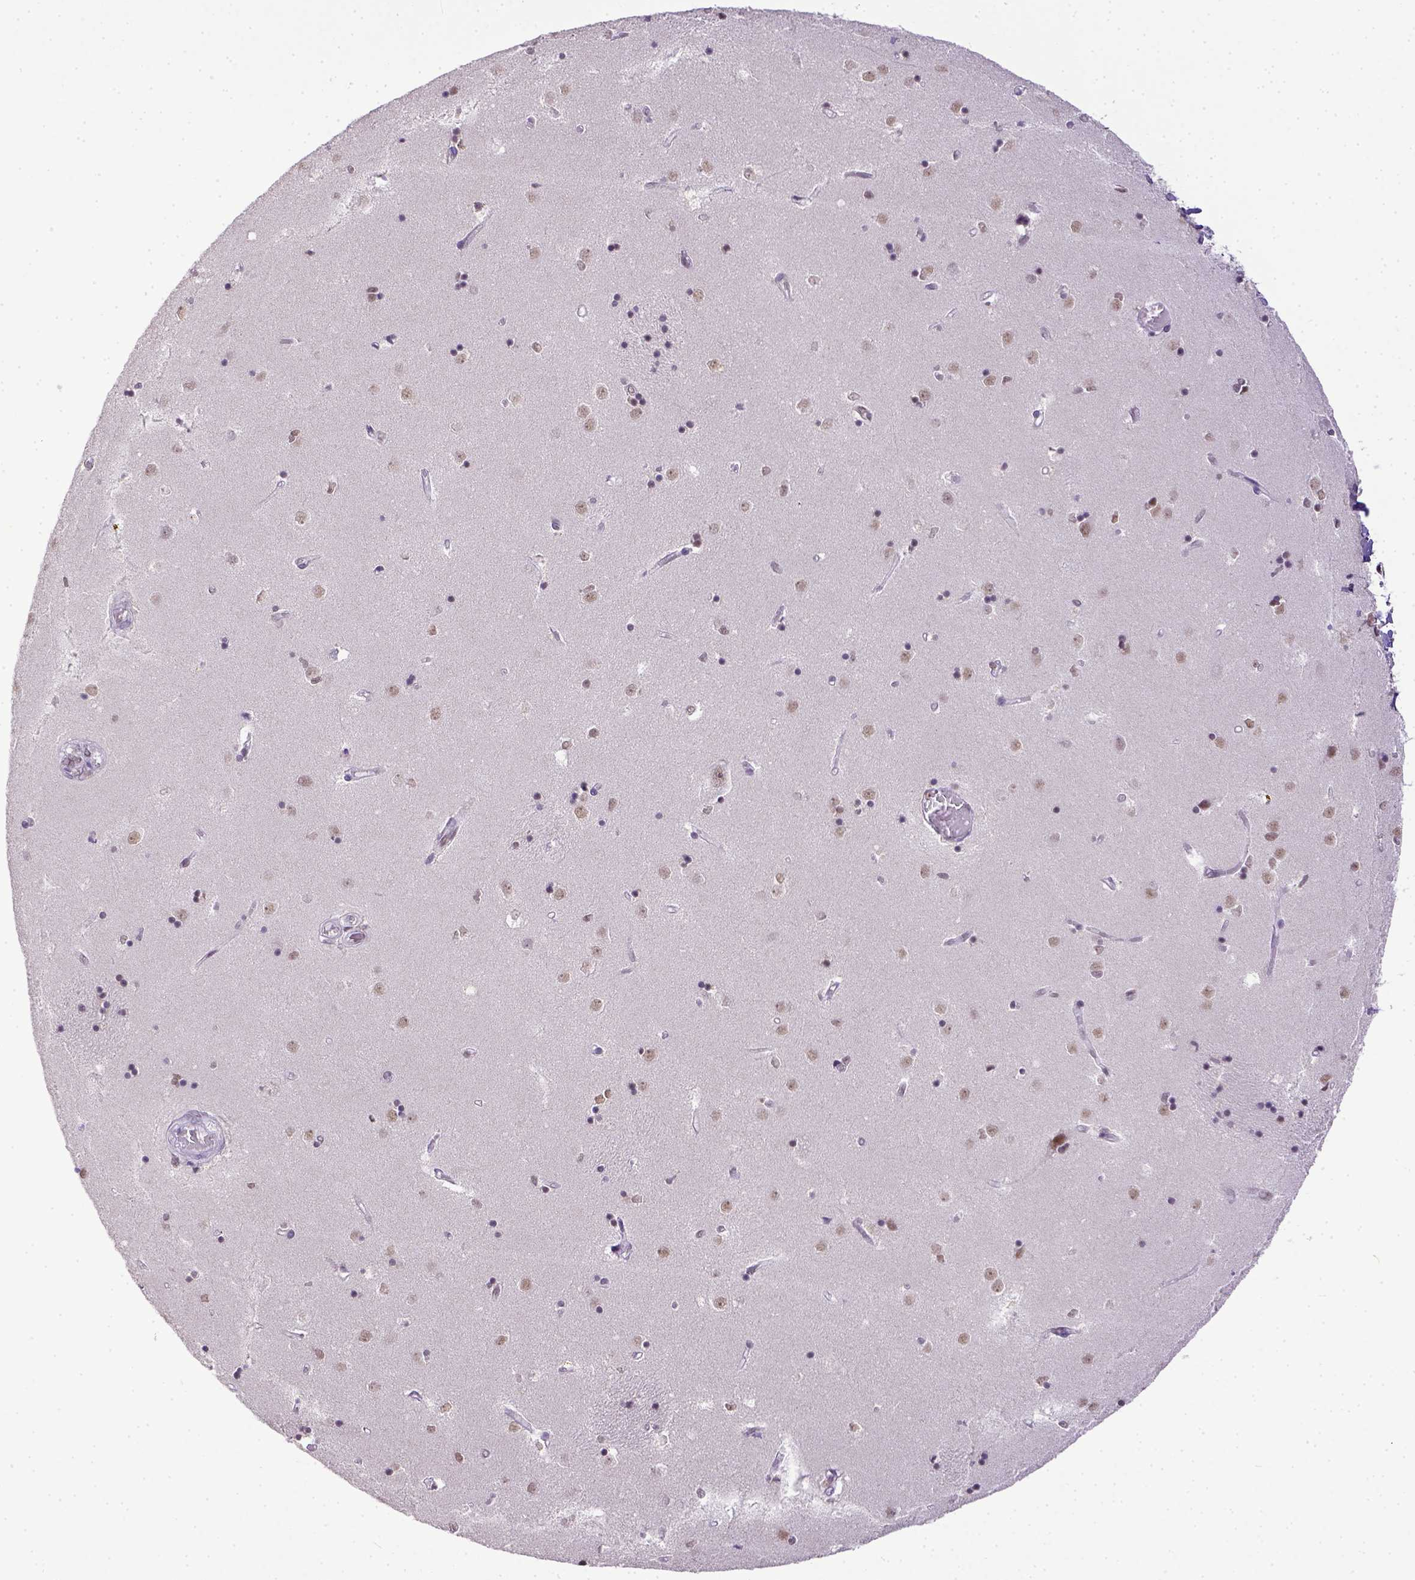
{"staining": {"intensity": "moderate", "quantity": ">75%", "location": "nuclear"}, "tissue": "caudate", "cell_type": "Glial cells", "image_type": "normal", "snomed": [{"axis": "morphology", "description": "Normal tissue, NOS"}, {"axis": "topography", "description": "Lateral ventricle wall"}], "caption": "Caudate stained with DAB immunohistochemistry displays medium levels of moderate nuclear positivity in approximately >75% of glial cells. (brown staining indicates protein expression, while blue staining denotes nuclei).", "gene": "ERCC1", "patient": {"sex": "male", "age": 54}}